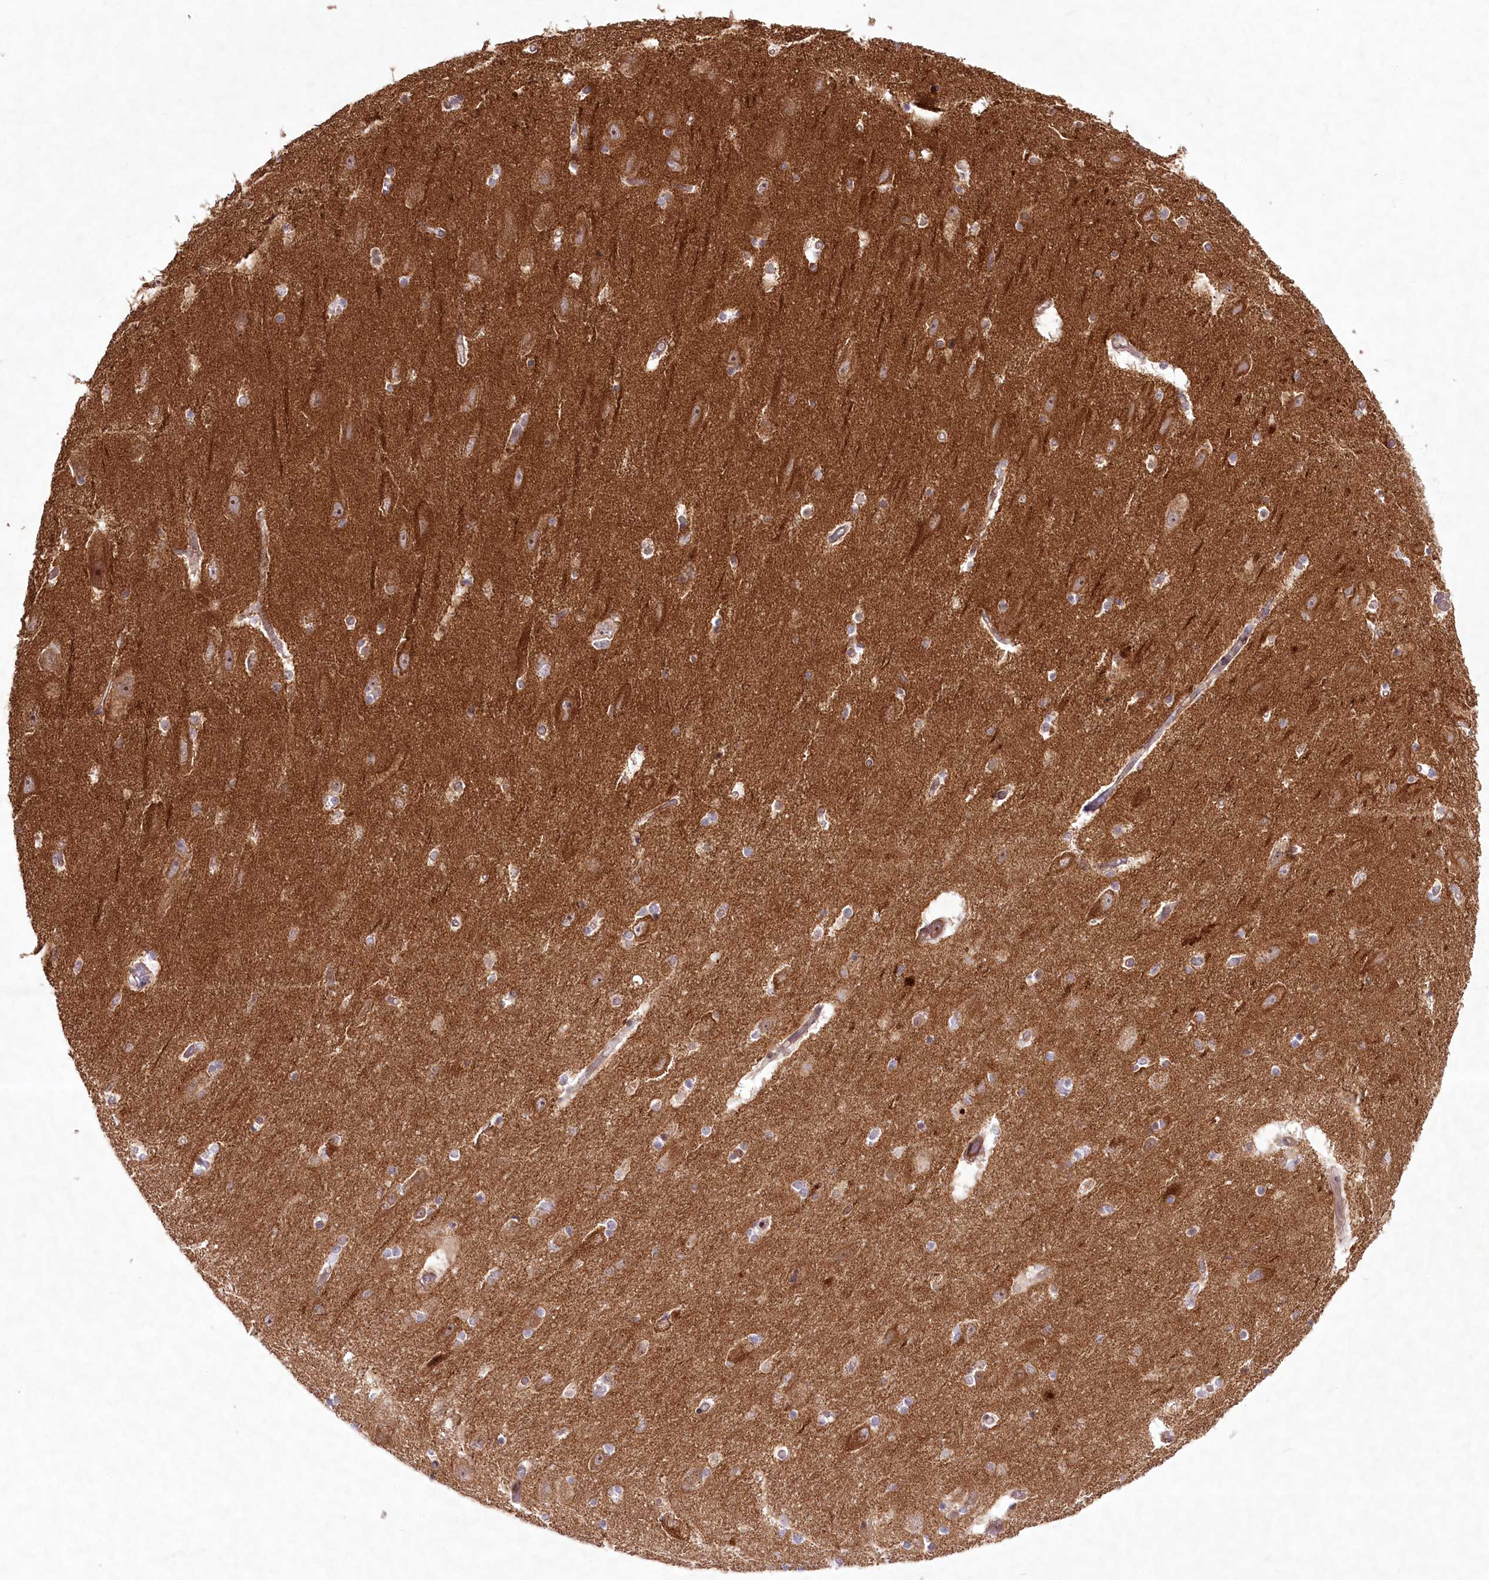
{"staining": {"intensity": "weak", "quantity": "<25%", "location": "cytoplasmic/membranous"}, "tissue": "hippocampus", "cell_type": "Glial cells", "image_type": "normal", "snomed": [{"axis": "morphology", "description": "Normal tissue, NOS"}, {"axis": "topography", "description": "Hippocampus"}], "caption": "Glial cells show no significant protein staining in benign hippocampus.", "gene": "SH2D3A", "patient": {"sex": "female", "age": 54}}